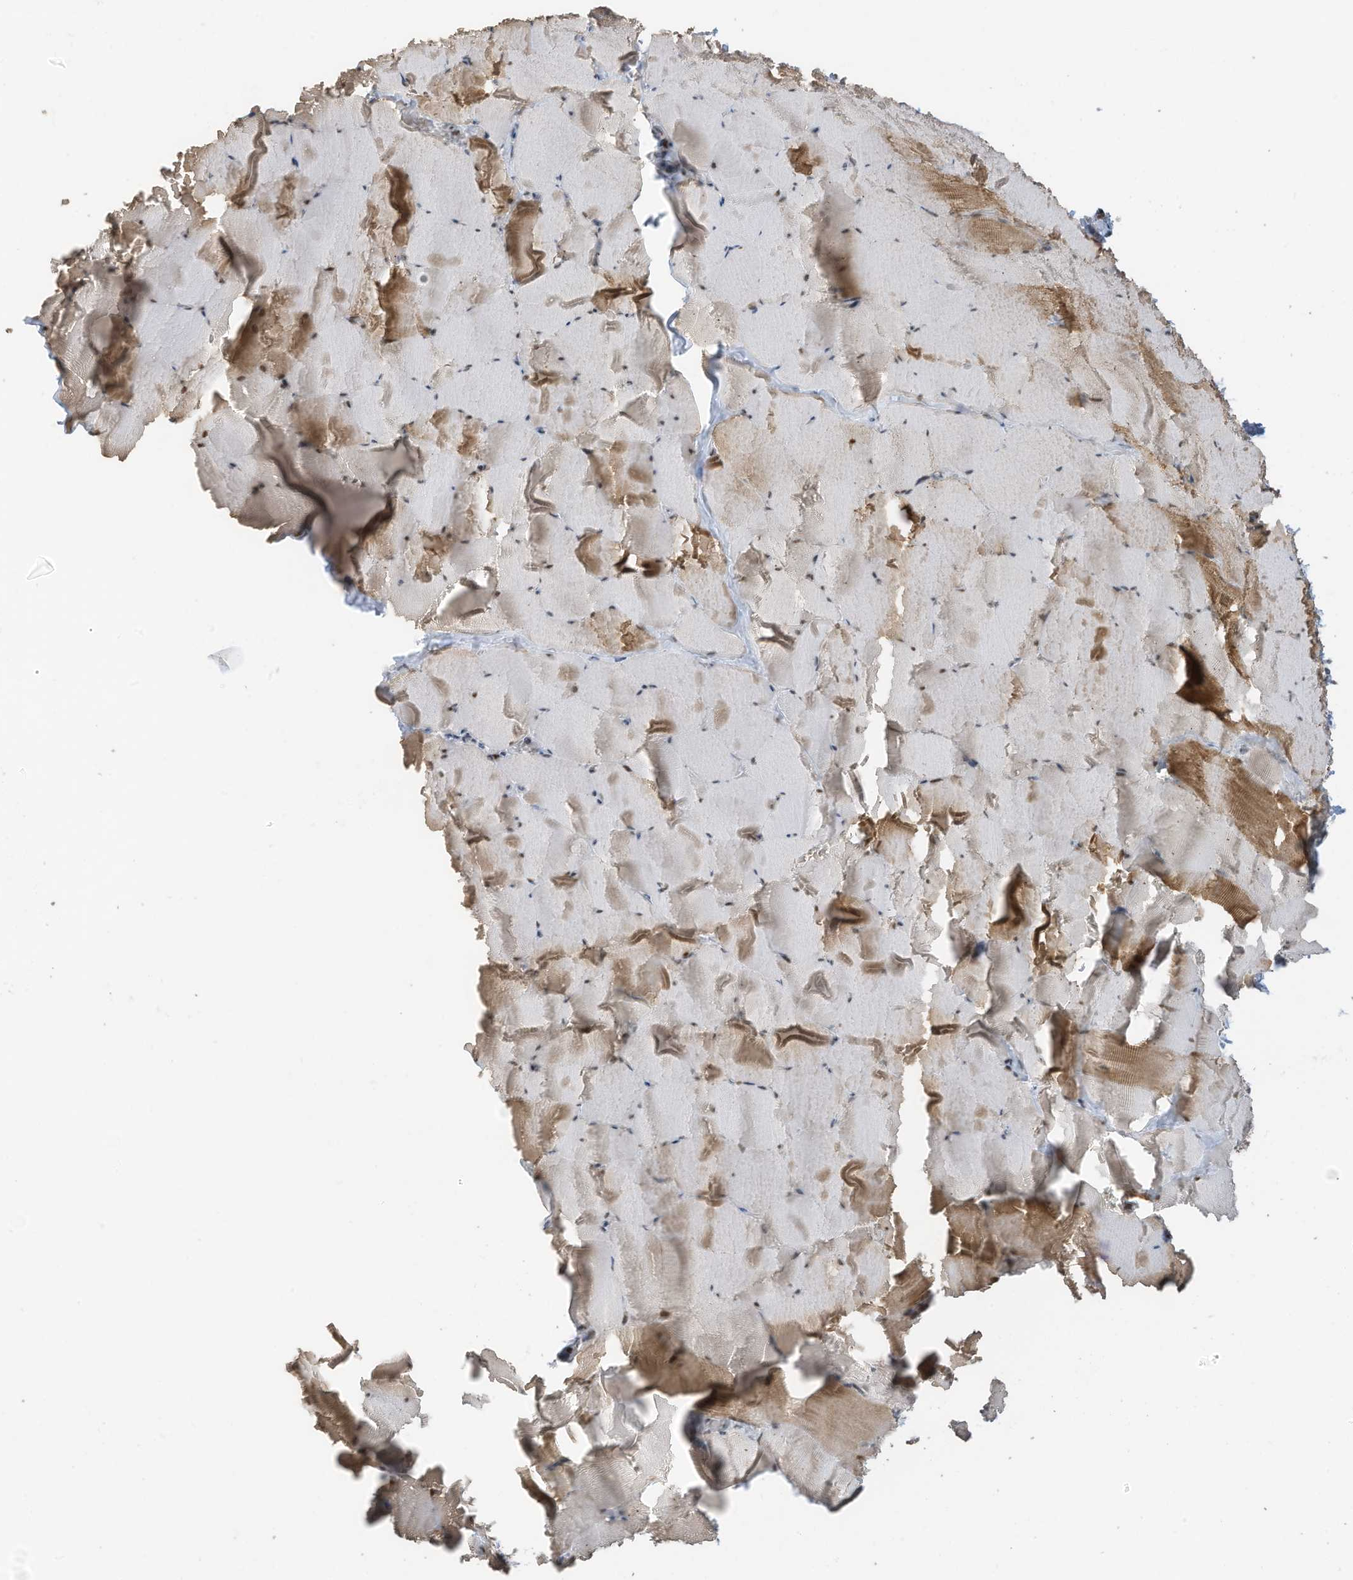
{"staining": {"intensity": "weak", "quantity": "<25%", "location": "nuclear"}, "tissue": "skeletal muscle", "cell_type": "Myocytes", "image_type": "normal", "snomed": [{"axis": "morphology", "description": "Normal tissue, NOS"}, {"axis": "topography", "description": "Skeletal muscle"}], "caption": "This is a photomicrograph of immunohistochemistry (IHC) staining of benign skeletal muscle, which shows no positivity in myocytes.", "gene": "ZCWPW2", "patient": {"sex": "male", "age": 62}}